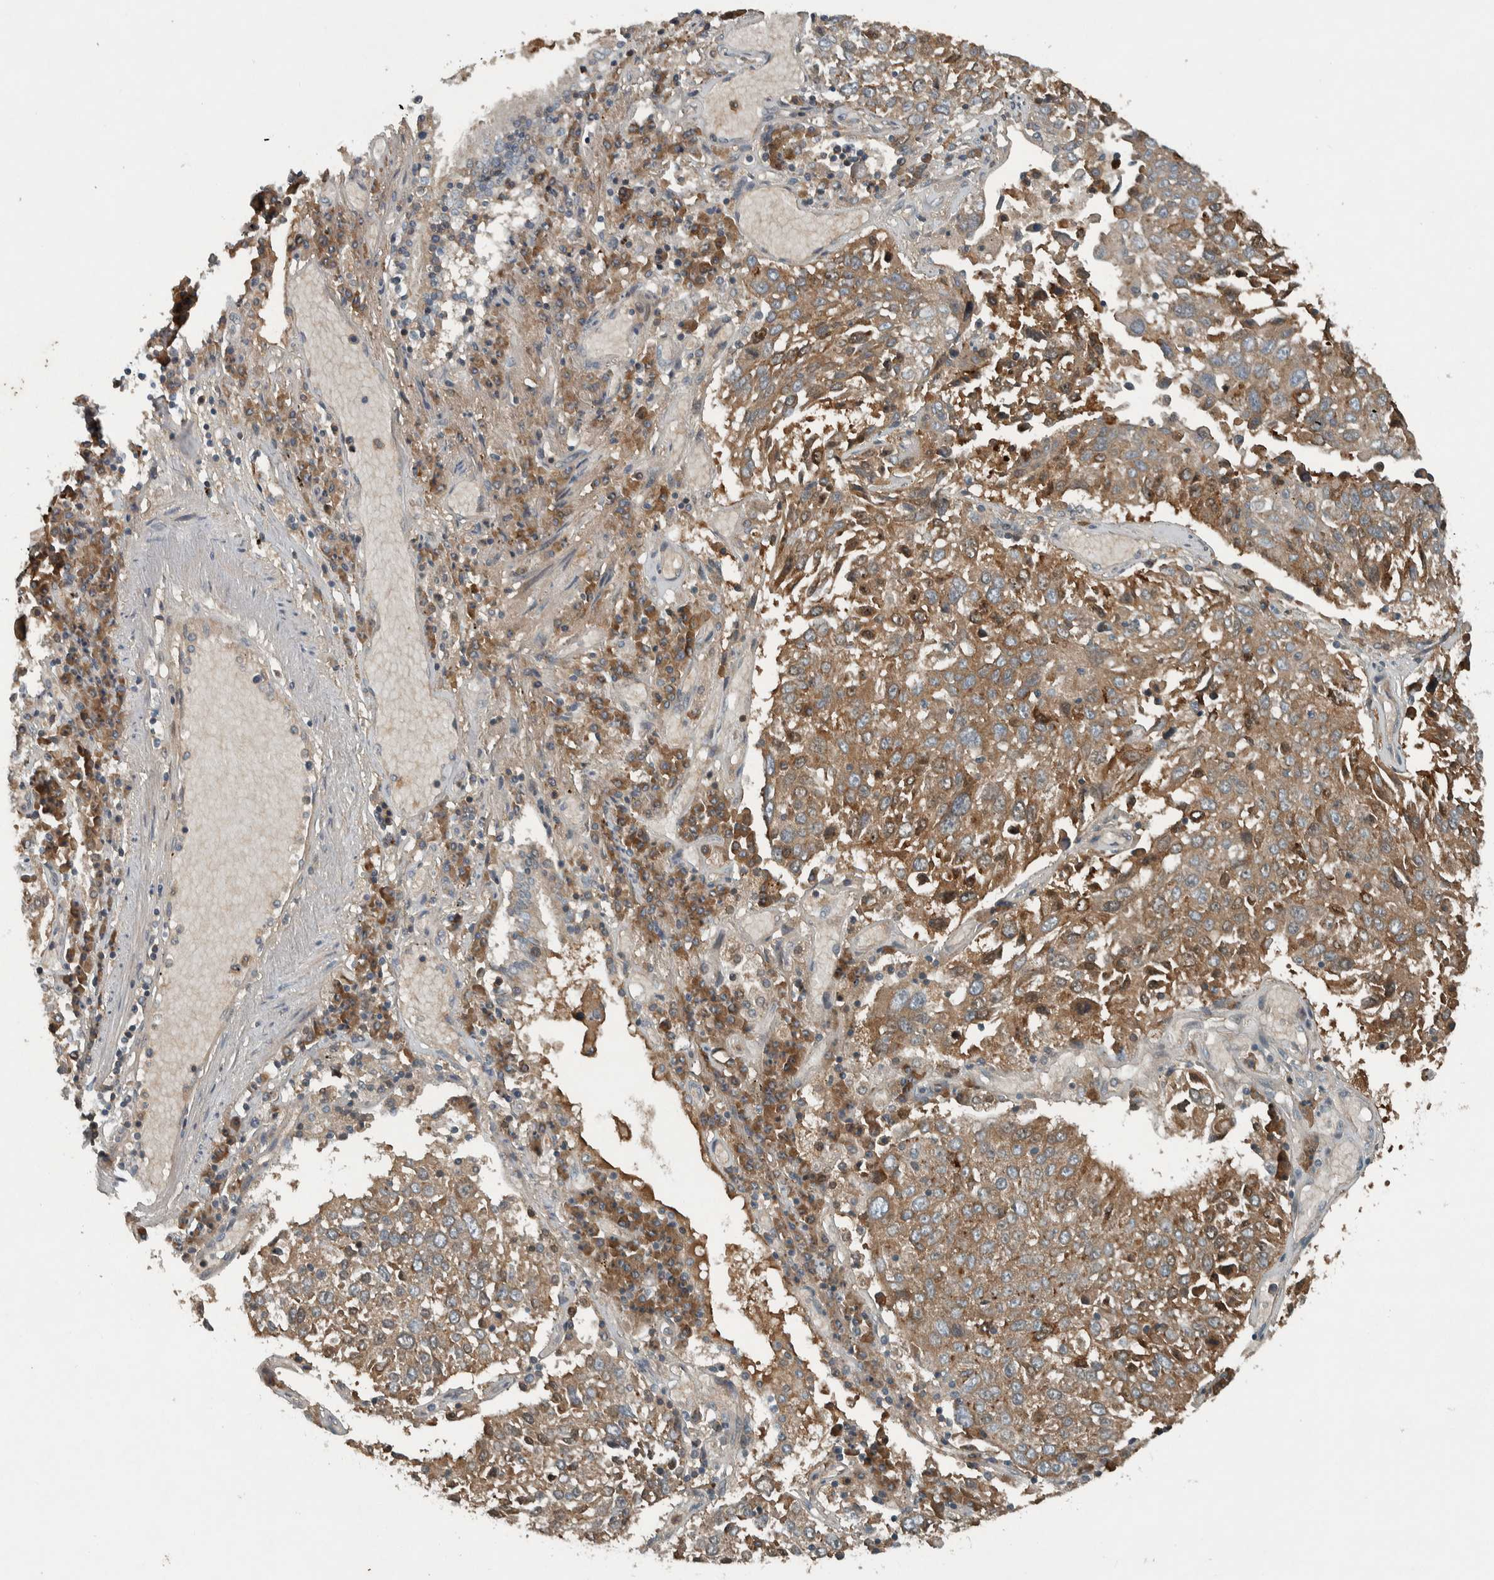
{"staining": {"intensity": "moderate", "quantity": ">75%", "location": "cytoplasmic/membranous"}, "tissue": "lung cancer", "cell_type": "Tumor cells", "image_type": "cancer", "snomed": [{"axis": "morphology", "description": "Squamous cell carcinoma, NOS"}, {"axis": "topography", "description": "Lung"}], "caption": "Human lung squamous cell carcinoma stained with a protein marker demonstrates moderate staining in tumor cells.", "gene": "CLCN2", "patient": {"sex": "male", "age": 65}}